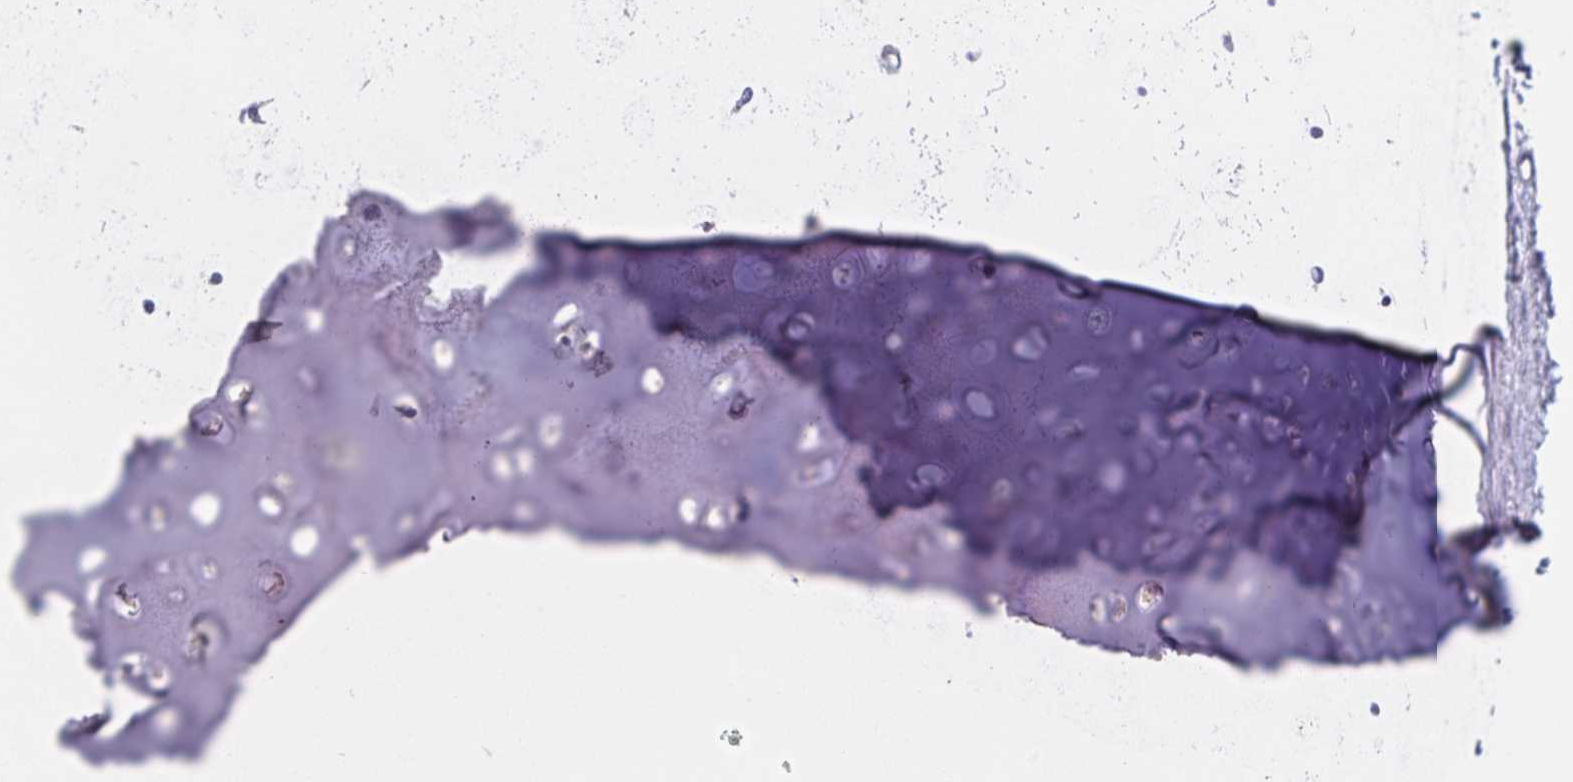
{"staining": {"intensity": "negative", "quantity": "none", "location": "none"}, "tissue": "adipose tissue", "cell_type": "Adipocytes", "image_type": "normal", "snomed": [{"axis": "morphology", "description": "Normal tissue, NOS"}, {"axis": "topography", "description": "Lymph node"}, {"axis": "topography", "description": "Cartilage tissue"}, {"axis": "topography", "description": "Bronchus"}], "caption": "Immunohistochemistry (IHC) of unremarkable human adipose tissue displays no positivity in adipocytes. (Immunohistochemistry (IHC), brightfield microscopy, high magnification).", "gene": "ATP2A2", "patient": {"sex": "female", "age": 70}}